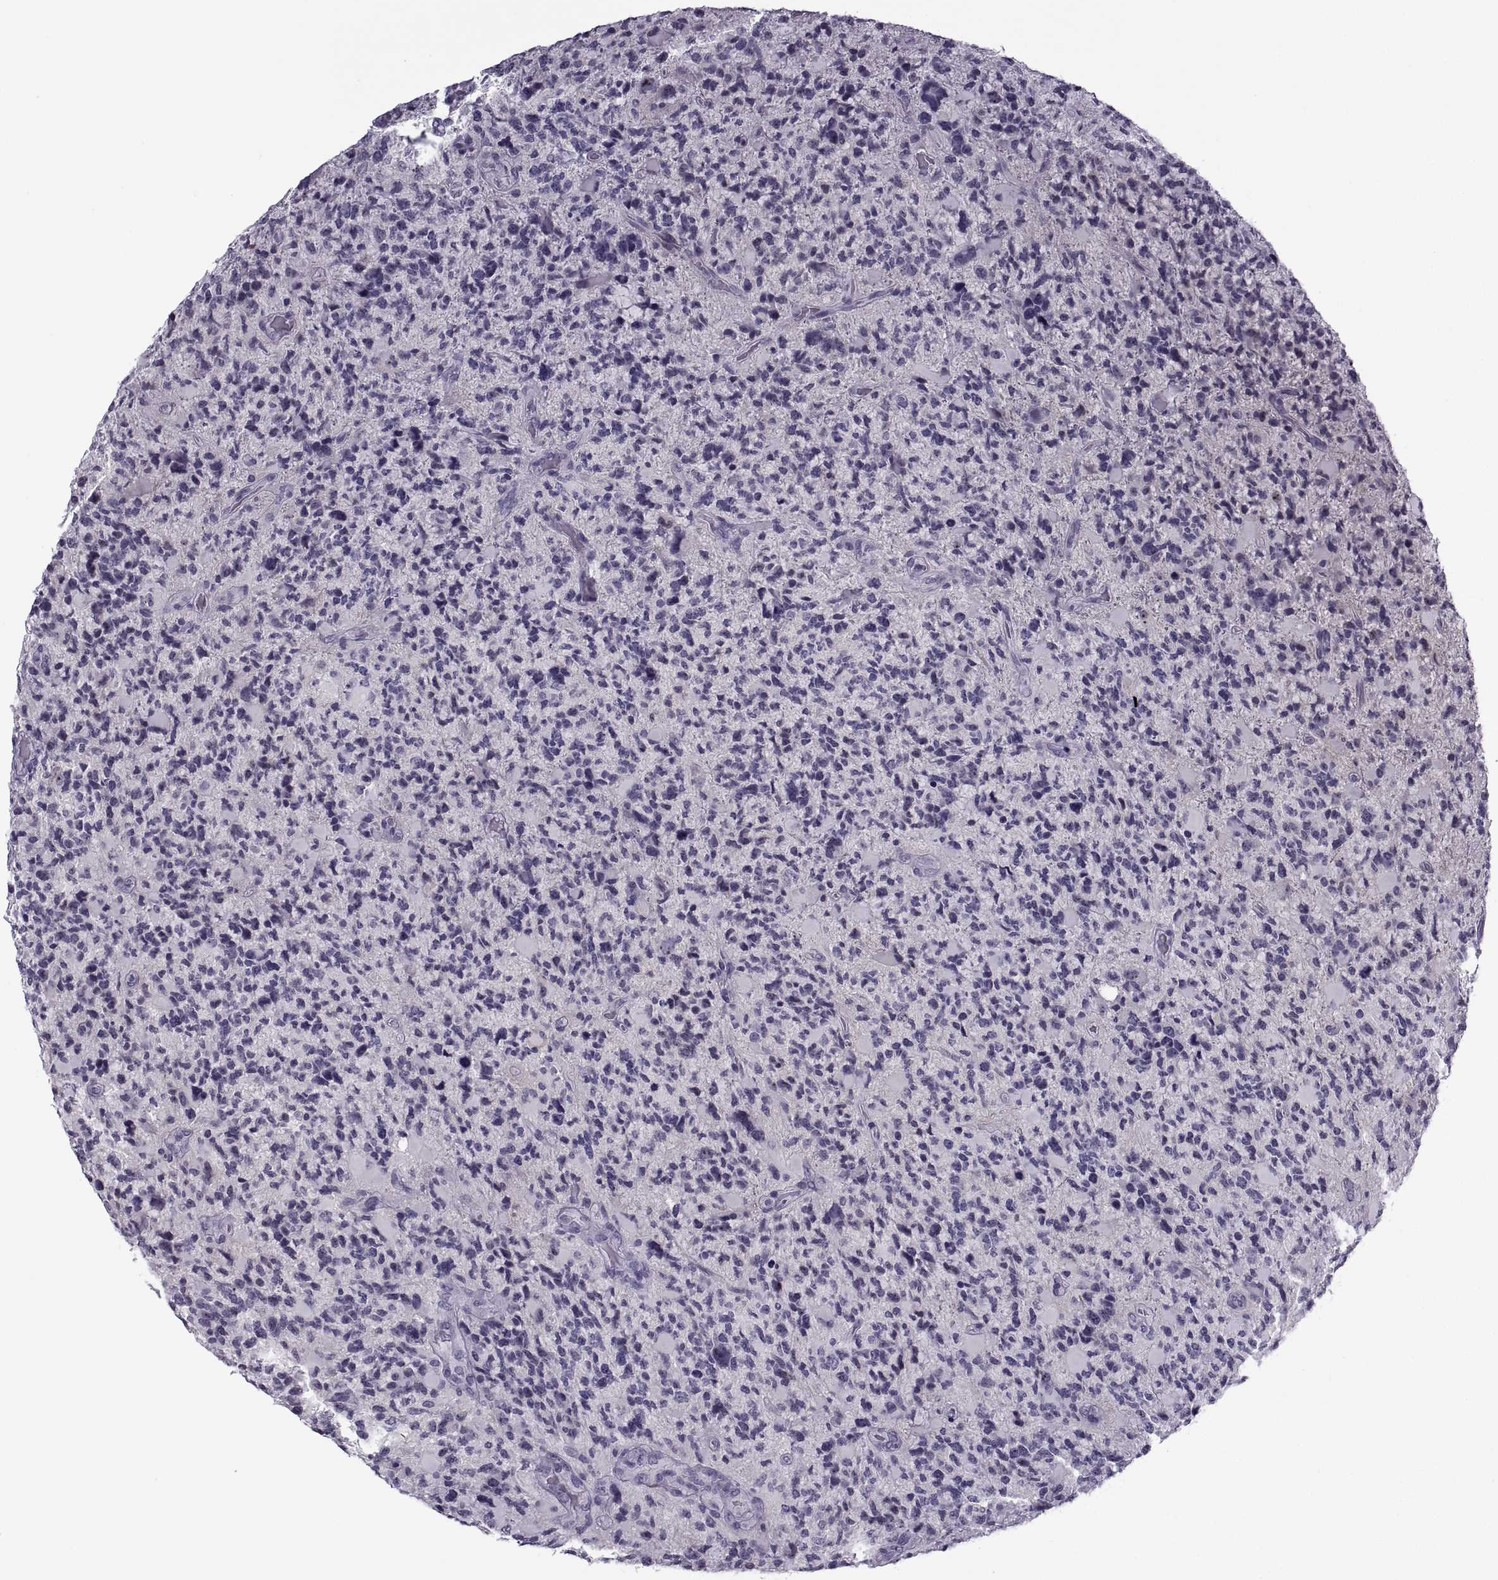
{"staining": {"intensity": "negative", "quantity": "none", "location": "none"}, "tissue": "glioma", "cell_type": "Tumor cells", "image_type": "cancer", "snomed": [{"axis": "morphology", "description": "Glioma, malignant, High grade"}, {"axis": "topography", "description": "Brain"}], "caption": "Immunohistochemistry (IHC) of malignant glioma (high-grade) shows no expression in tumor cells.", "gene": "TBC1D3G", "patient": {"sex": "female", "age": 71}}